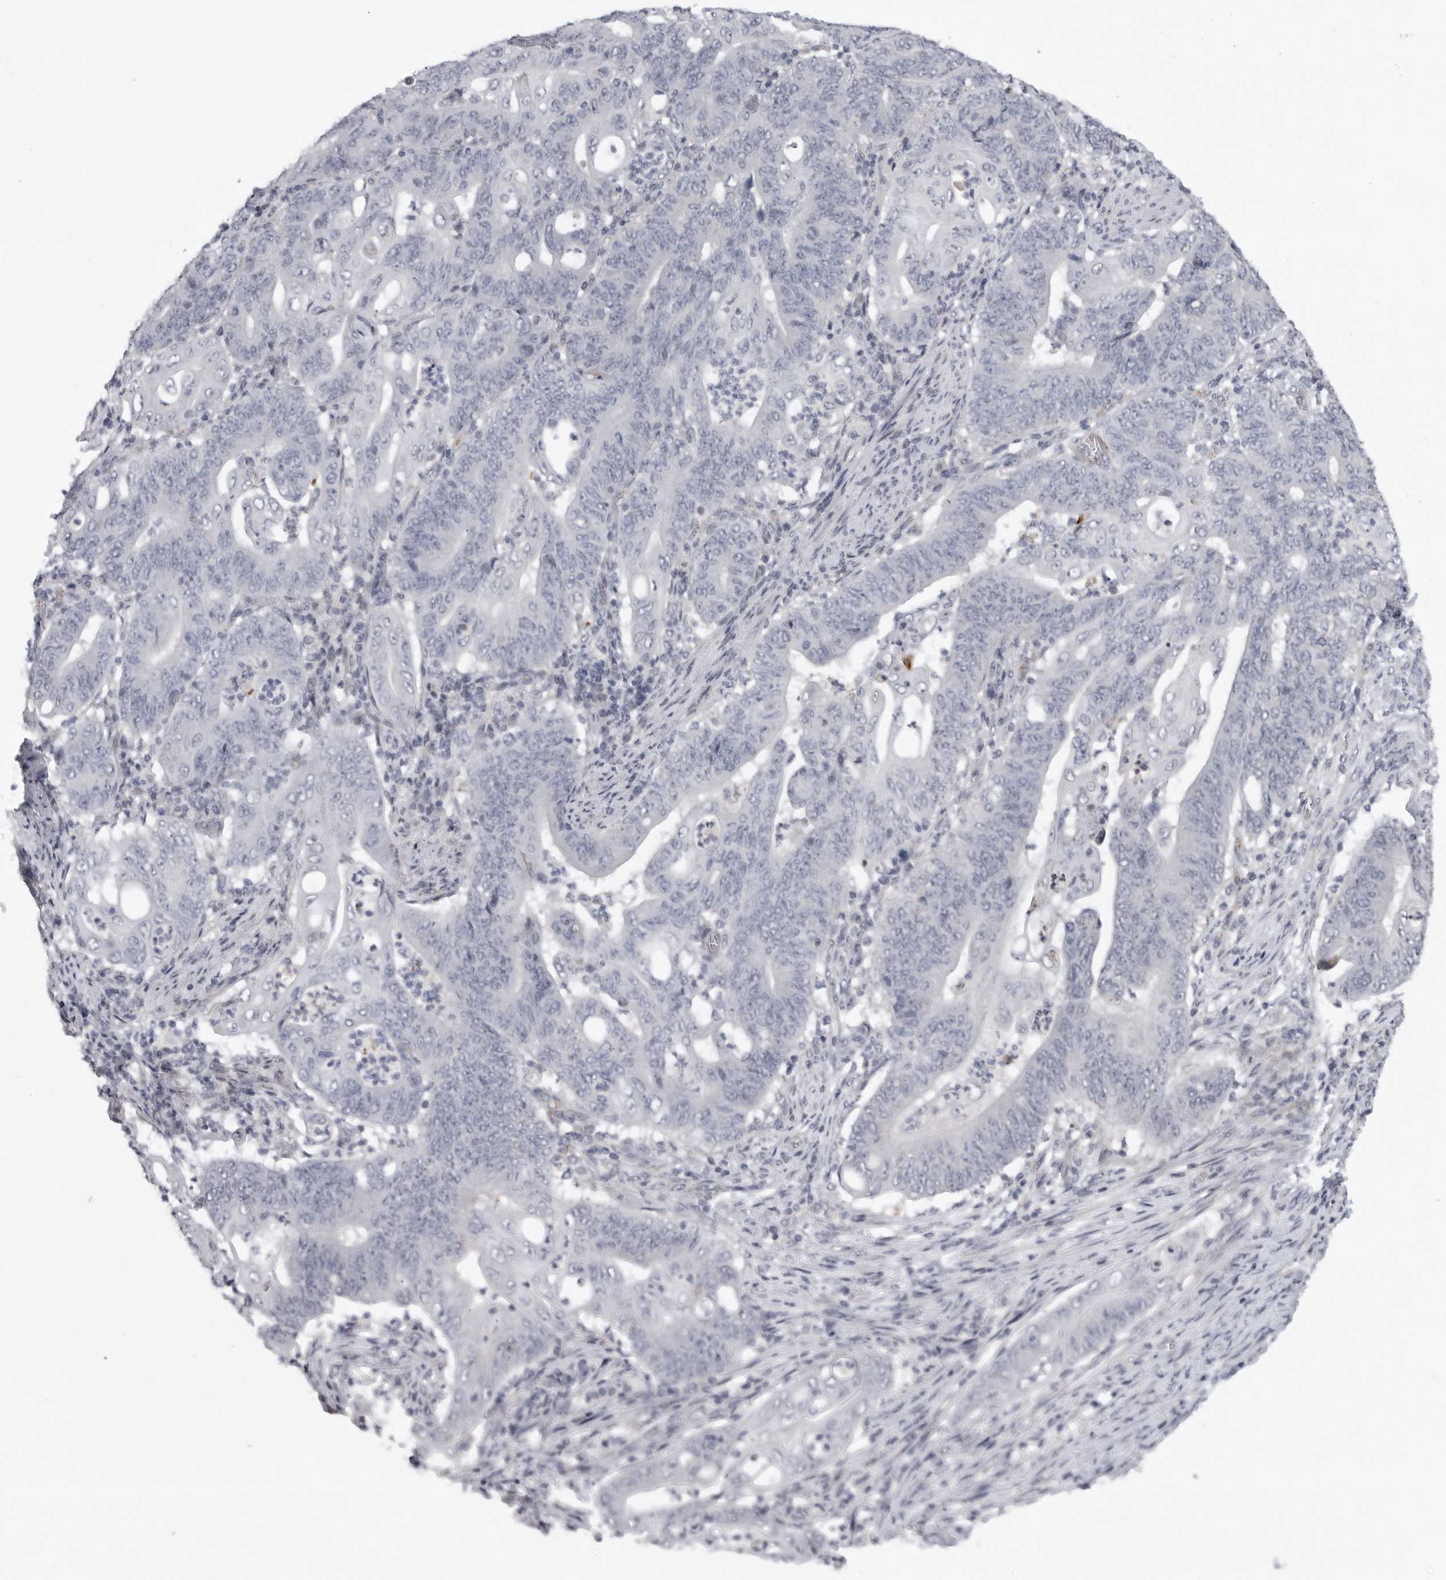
{"staining": {"intensity": "negative", "quantity": "none", "location": "none"}, "tissue": "stomach cancer", "cell_type": "Tumor cells", "image_type": "cancer", "snomed": [{"axis": "morphology", "description": "Adenocarcinoma, NOS"}, {"axis": "topography", "description": "Stomach"}], "caption": "Micrograph shows no significant protein expression in tumor cells of stomach adenocarcinoma.", "gene": "FBXO43", "patient": {"sex": "female", "age": 73}}